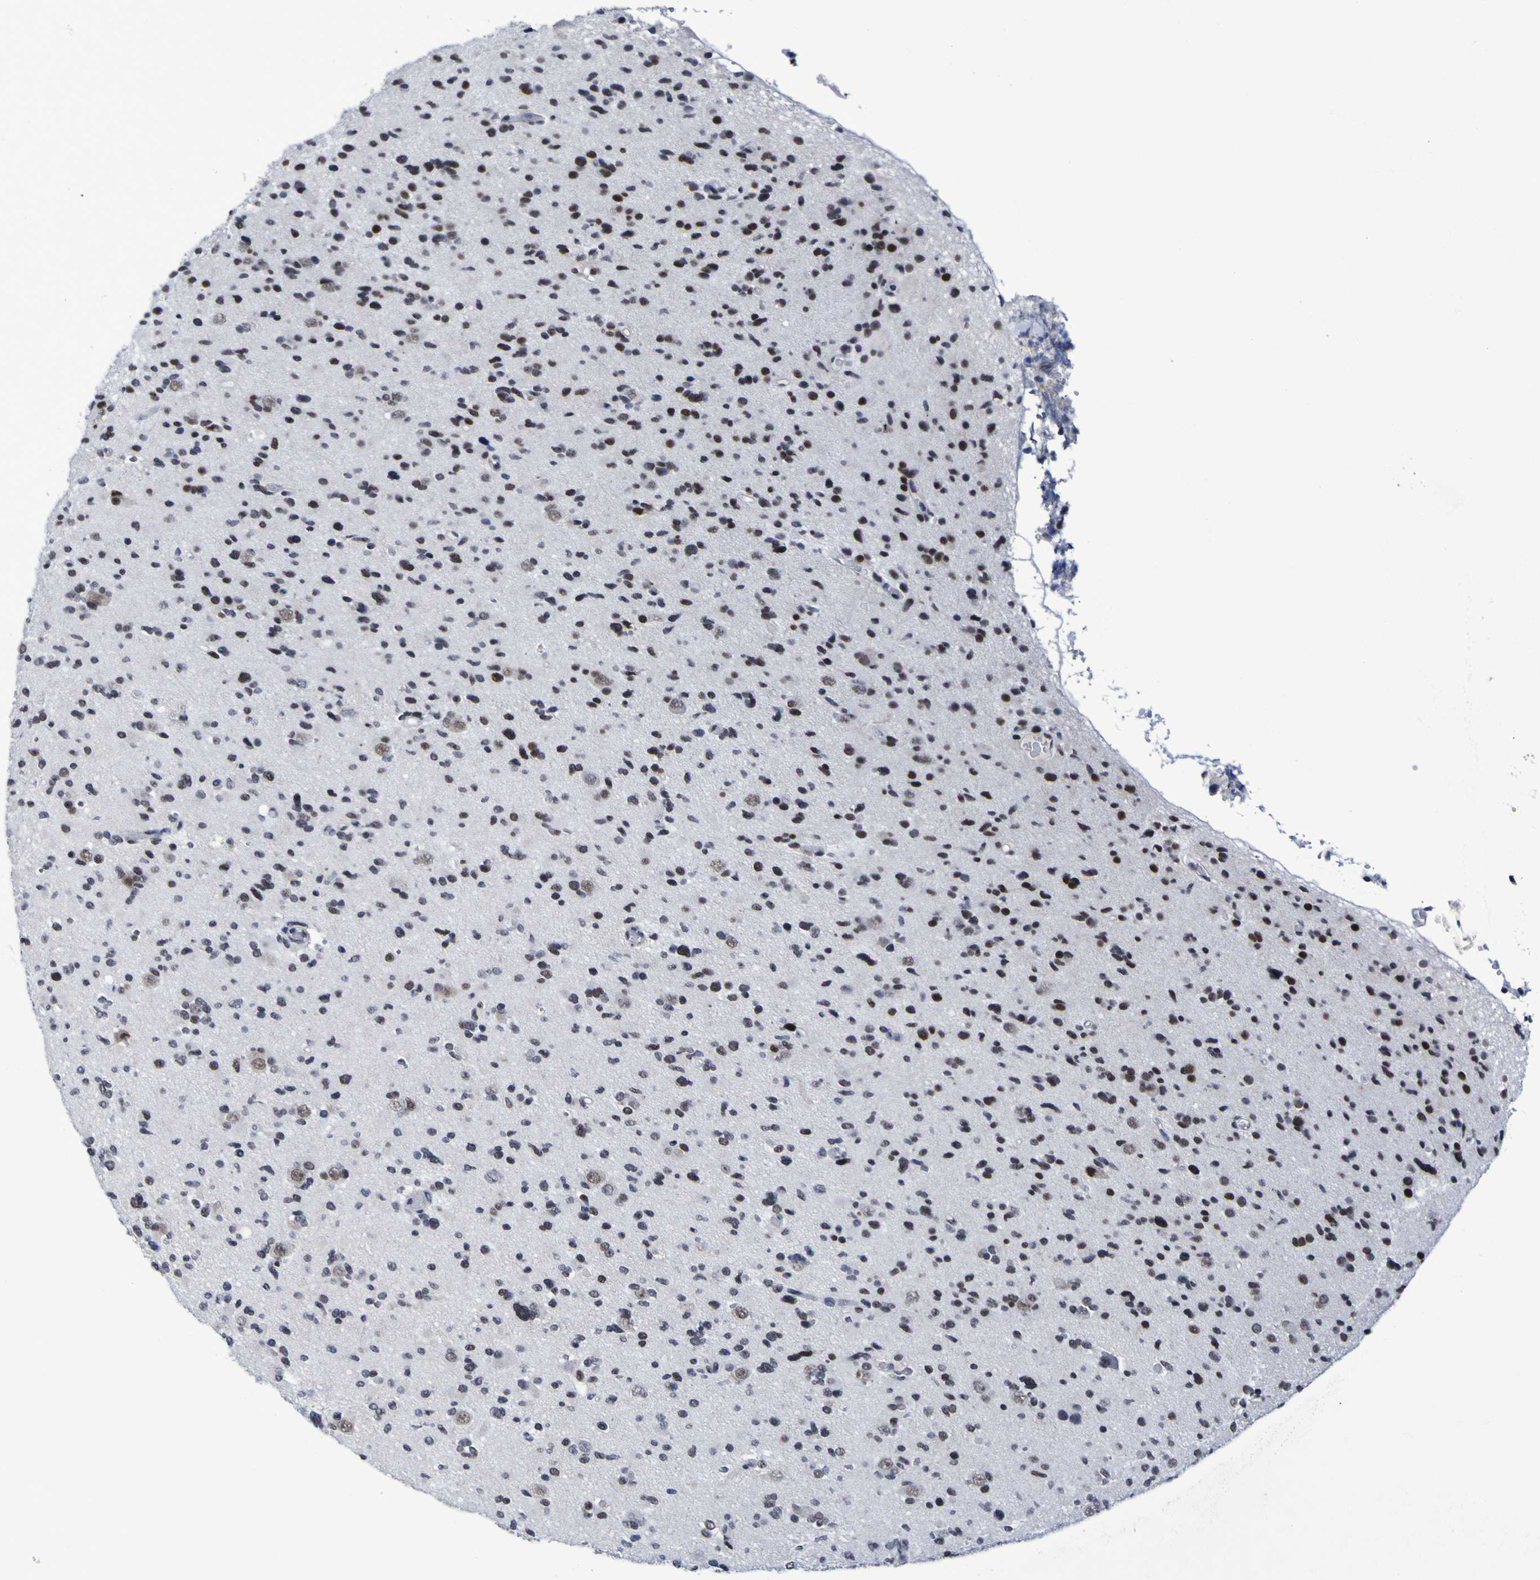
{"staining": {"intensity": "strong", "quantity": ">75%", "location": "nuclear"}, "tissue": "glioma", "cell_type": "Tumor cells", "image_type": "cancer", "snomed": [{"axis": "morphology", "description": "Glioma, malignant, Low grade"}, {"axis": "topography", "description": "Brain"}], "caption": "A high-resolution micrograph shows IHC staining of glioma, which reveals strong nuclear positivity in about >75% of tumor cells.", "gene": "MBD3", "patient": {"sex": "female", "age": 22}}